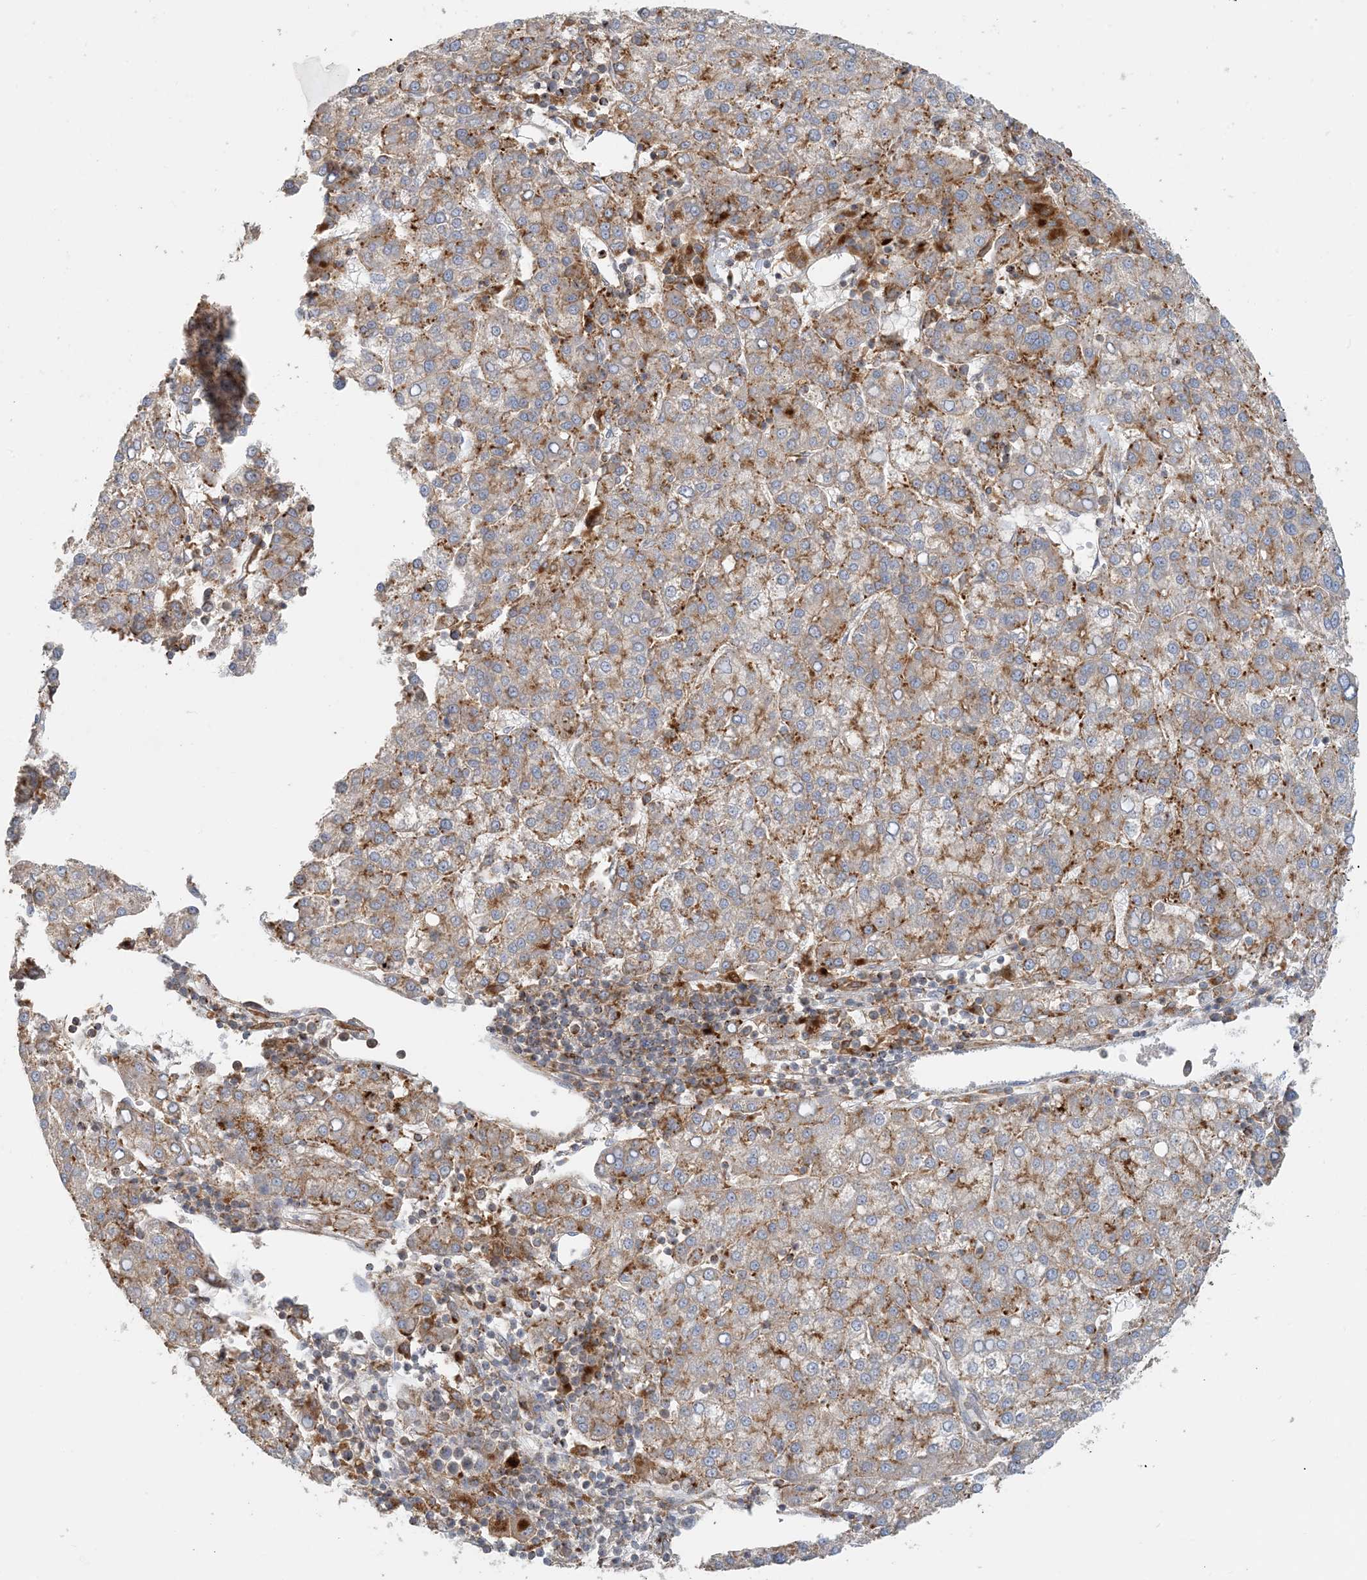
{"staining": {"intensity": "moderate", "quantity": ">75%", "location": "cytoplasmic/membranous"}, "tissue": "liver cancer", "cell_type": "Tumor cells", "image_type": "cancer", "snomed": [{"axis": "morphology", "description": "Carcinoma, Hepatocellular, NOS"}, {"axis": "topography", "description": "Liver"}], "caption": "The immunohistochemical stain highlights moderate cytoplasmic/membranous expression in tumor cells of liver cancer (hepatocellular carcinoma) tissue.", "gene": "SPPL2A", "patient": {"sex": "female", "age": 58}}